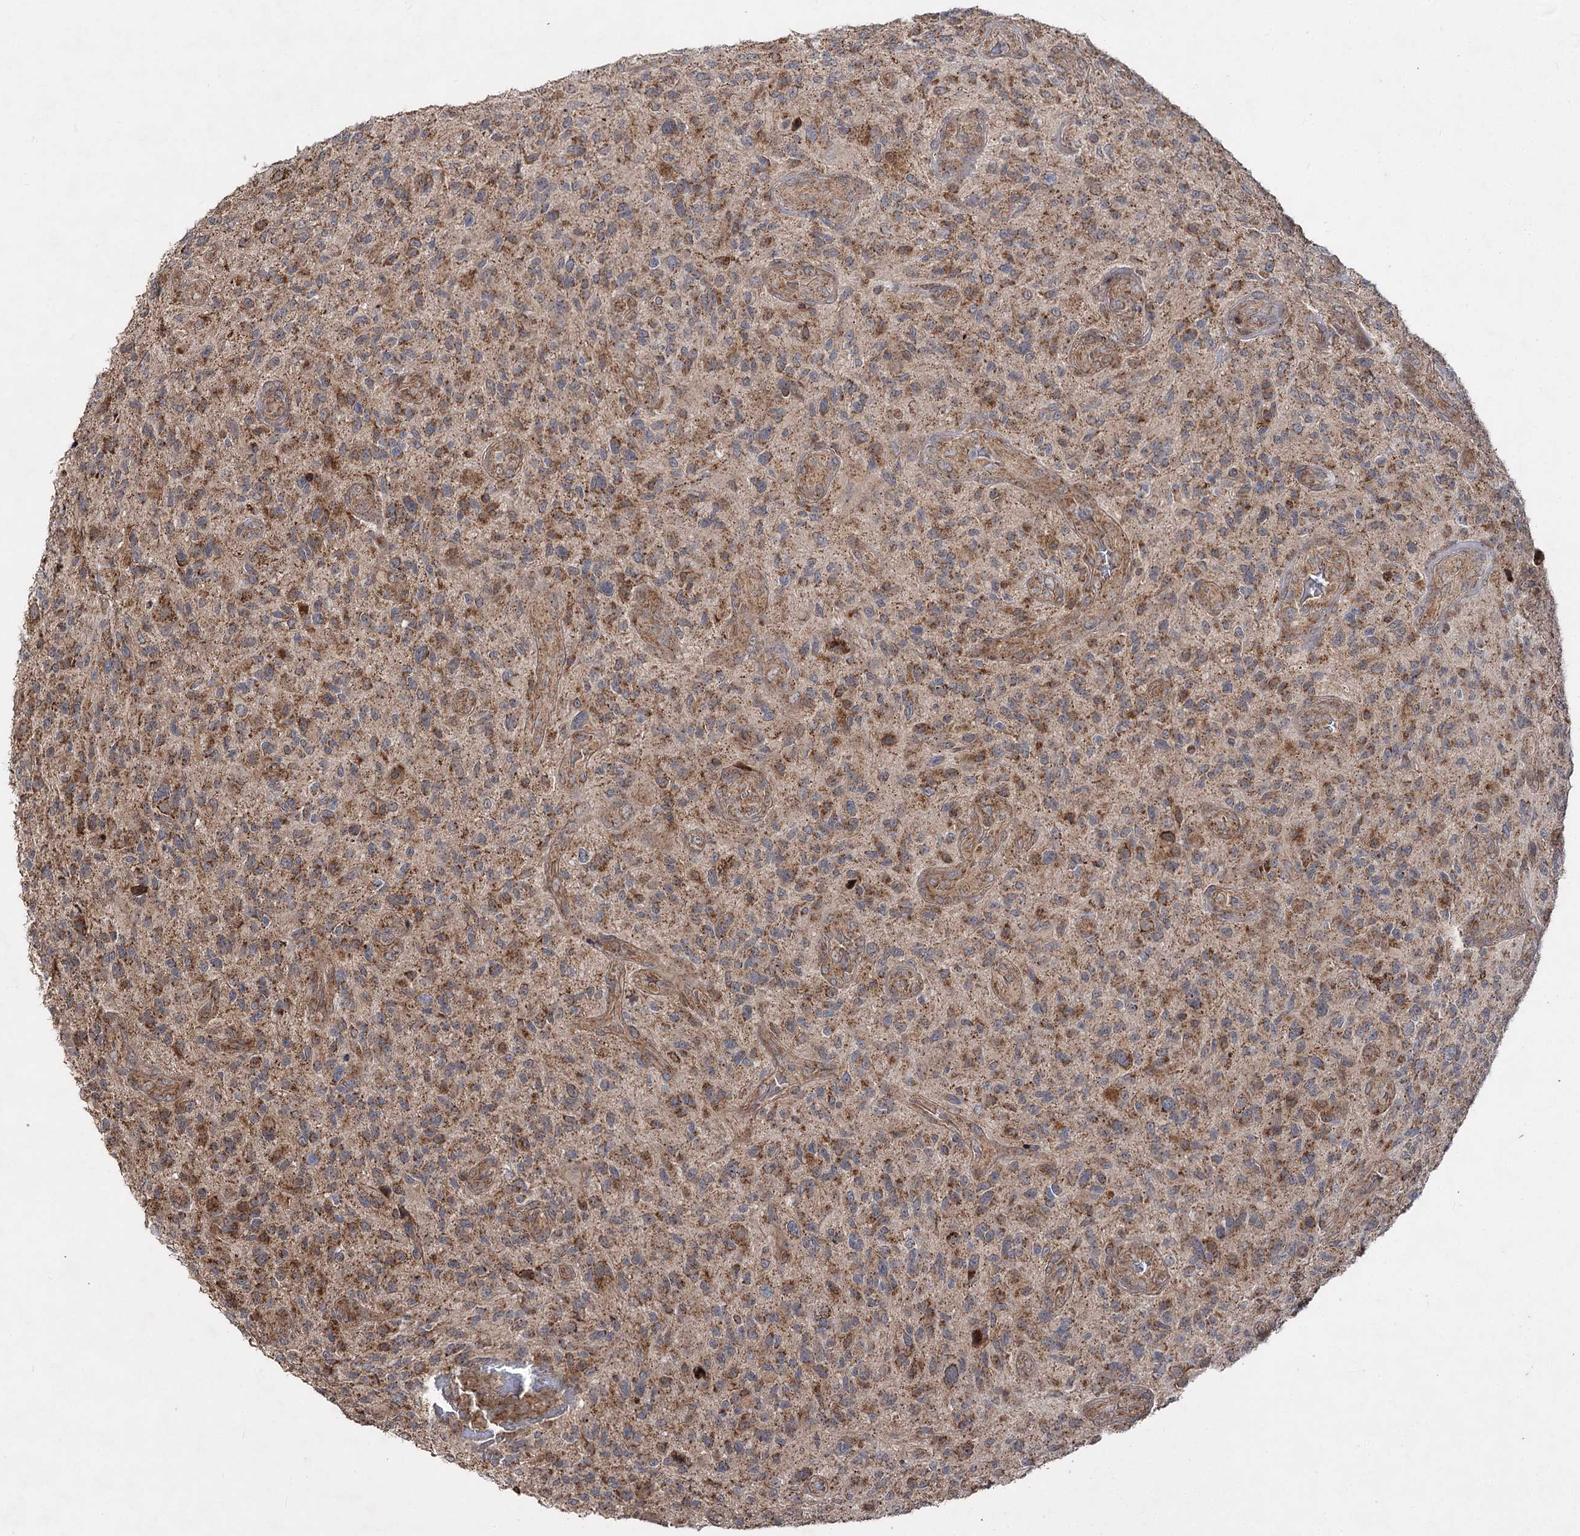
{"staining": {"intensity": "moderate", "quantity": ">75%", "location": "cytoplasmic/membranous"}, "tissue": "glioma", "cell_type": "Tumor cells", "image_type": "cancer", "snomed": [{"axis": "morphology", "description": "Glioma, malignant, High grade"}, {"axis": "topography", "description": "Brain"}], "caption": "High-grade glioma (malignant) was stained to show a protein in brown. There is medium levels of moderate cytoplasmic/membranous expression in about >75% of tumor cells.", "gene": "MINDY3", "patient": {"sex": "male", "age": 47}}